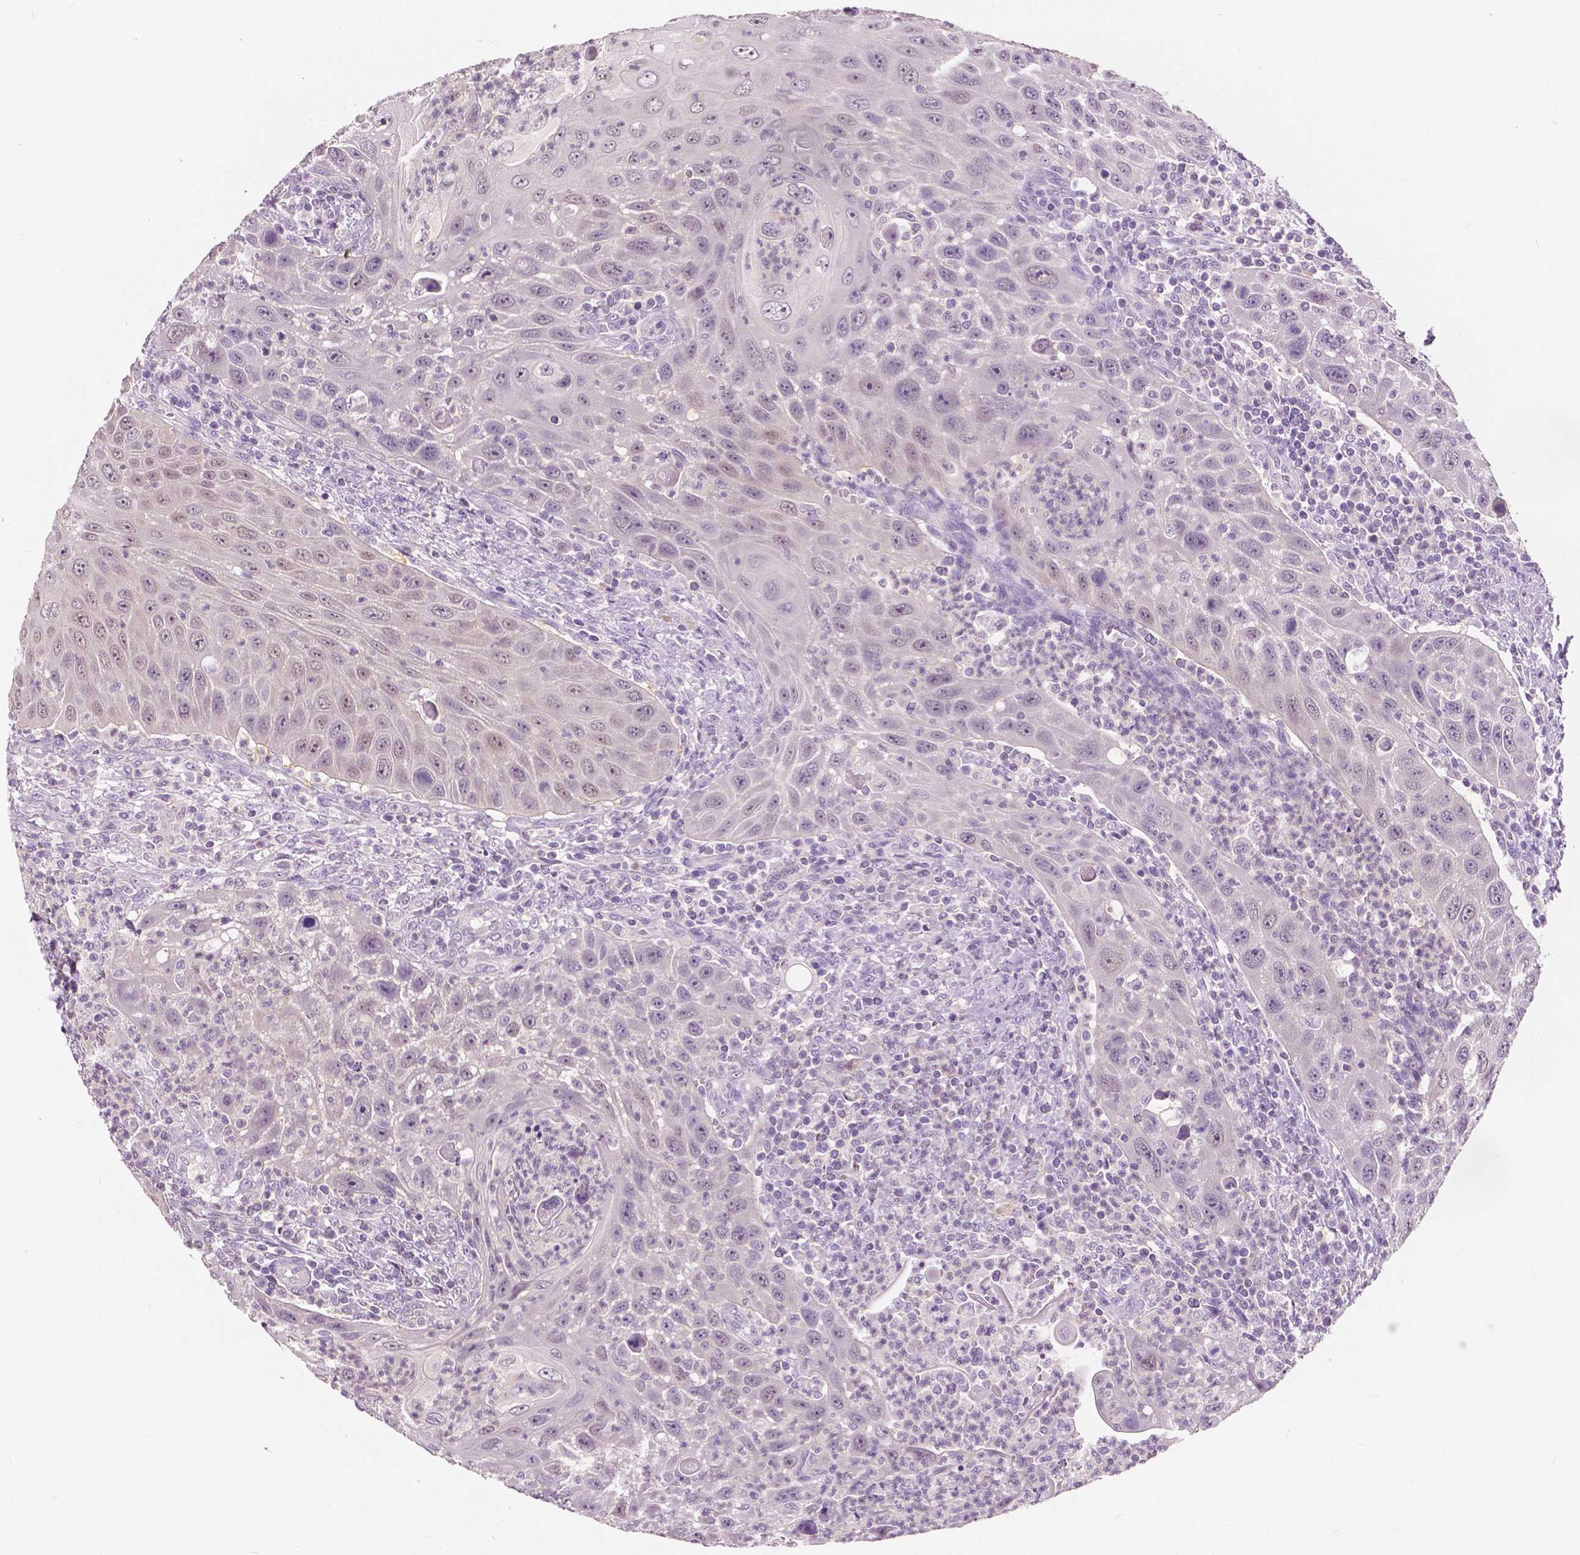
{"staining": {"intensity": "weak", "quantity": "25%-75%", "location": "nuclear"}, "tissue": "head and neck cancer", "cell_type": "Tumor cells", "image_type": "cancer", "snomed": [{"axis": "morphology", "description": "Squamous cell carcinoma, NOS"}, {"axis": "topography", "description": "Head-Neck"}], "caption": "Protein expression analysis of squamous cell carcinoma (head and neck) exhibits weak nuclear positivity in about 25%-75% of tumor cells.", "gene": "TKFC", "patient": {"sex": "male", "age": 69}}